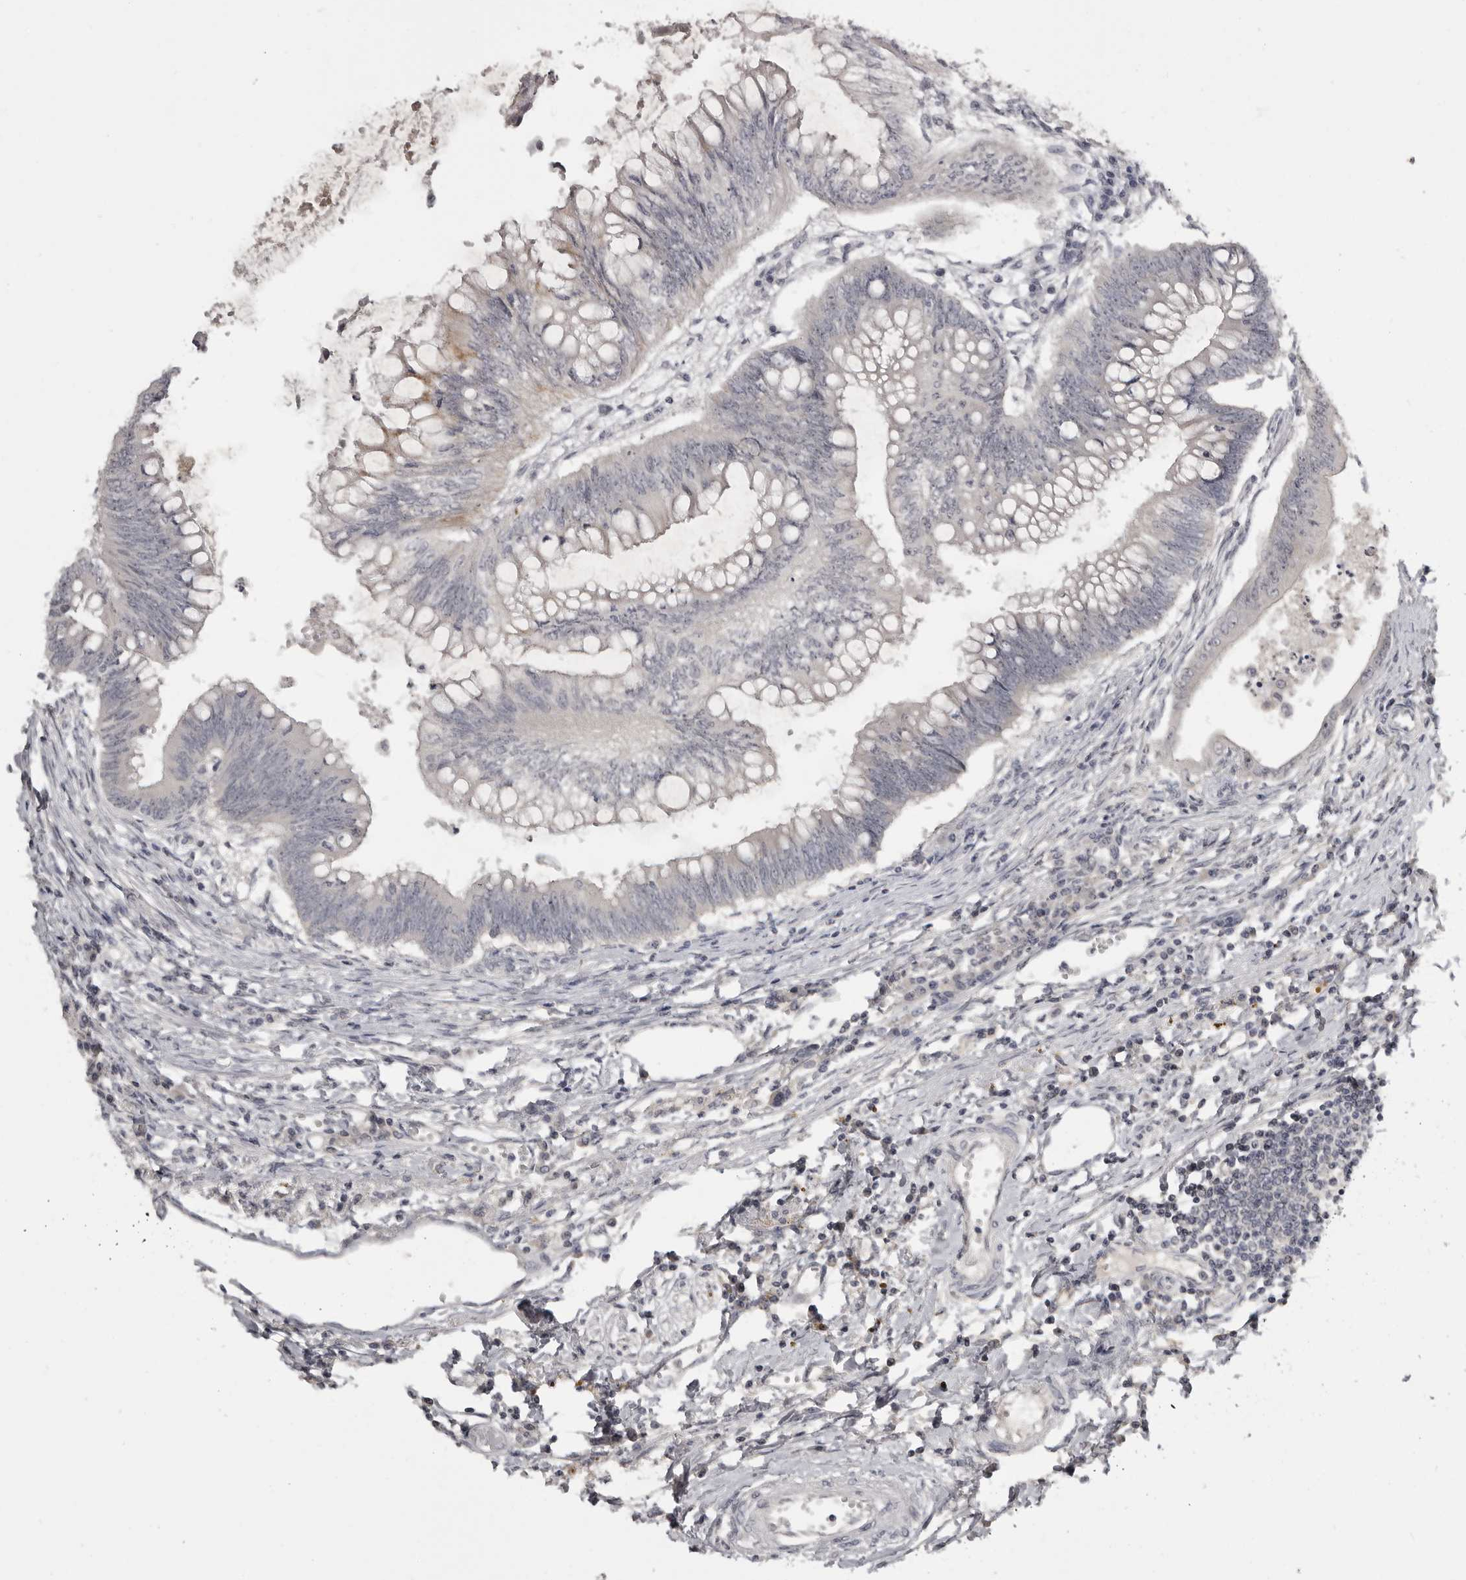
{"staining": {"intensity": "negative", "quantity": "none", "location": "none"}, "tissue": "colorectal cancer", "cell_type": "Tumor cells", "image_type": "cancer", "snomed": [{"axis": "morphology", "description": "Adenoma, NOS"}, {"axis": "morphology", "description": "Adenocarcinoma, NOS"}, {"axis": "topography", "description": "Colon"}], "caption": "This is an immunohistochemistry (IHC) photomicrograph of colorectal adenoma. There is no expression in tumor cells.", "gene": "MRTO4", "patient": {"sex": "male", "age": 79}}